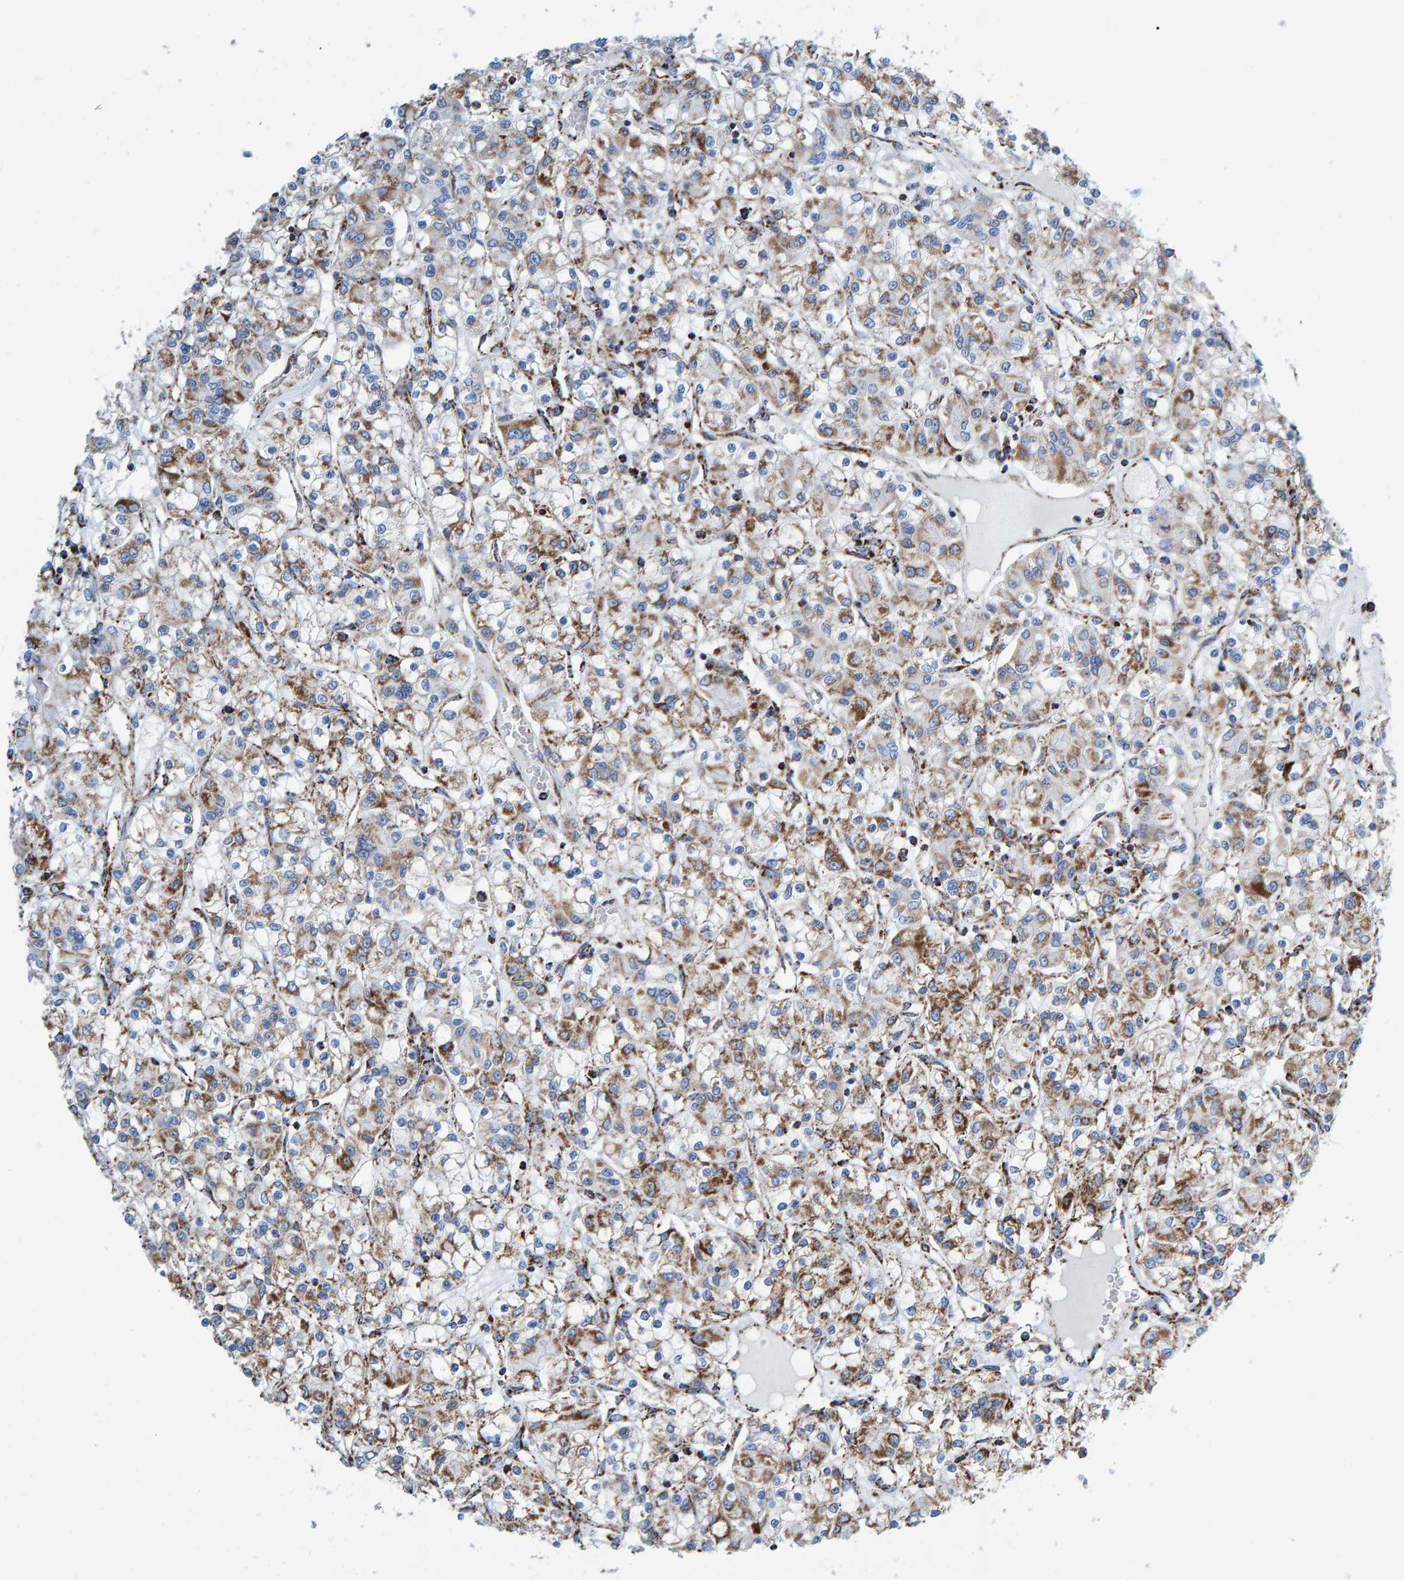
{"staining": {"intensity": "moderate", "quantity": "25%-75%", "location": "cytoplasmic/membranous"}, "tissue": "renal cancer", "cell_type": "Tumor cells", "image_type": "cancer", "snomed": [{"axis": "morphology", "description": "Adenocarcinoma, NOS"}, {"axis": "topography", "description": "Kidney"}], "caption": "Protein expression analysis of human renal cancer reveals moderate cytoplasmic/membranous positivity in approximately 25%-75% of tumor cells. The staining is performed using DAB brown chromogen to label protein expression. The nuclei are counter-stained blue using hematoxylin.", "gene": "ENSG00000262660", "patient": {"sex": "female", "age": 59}}